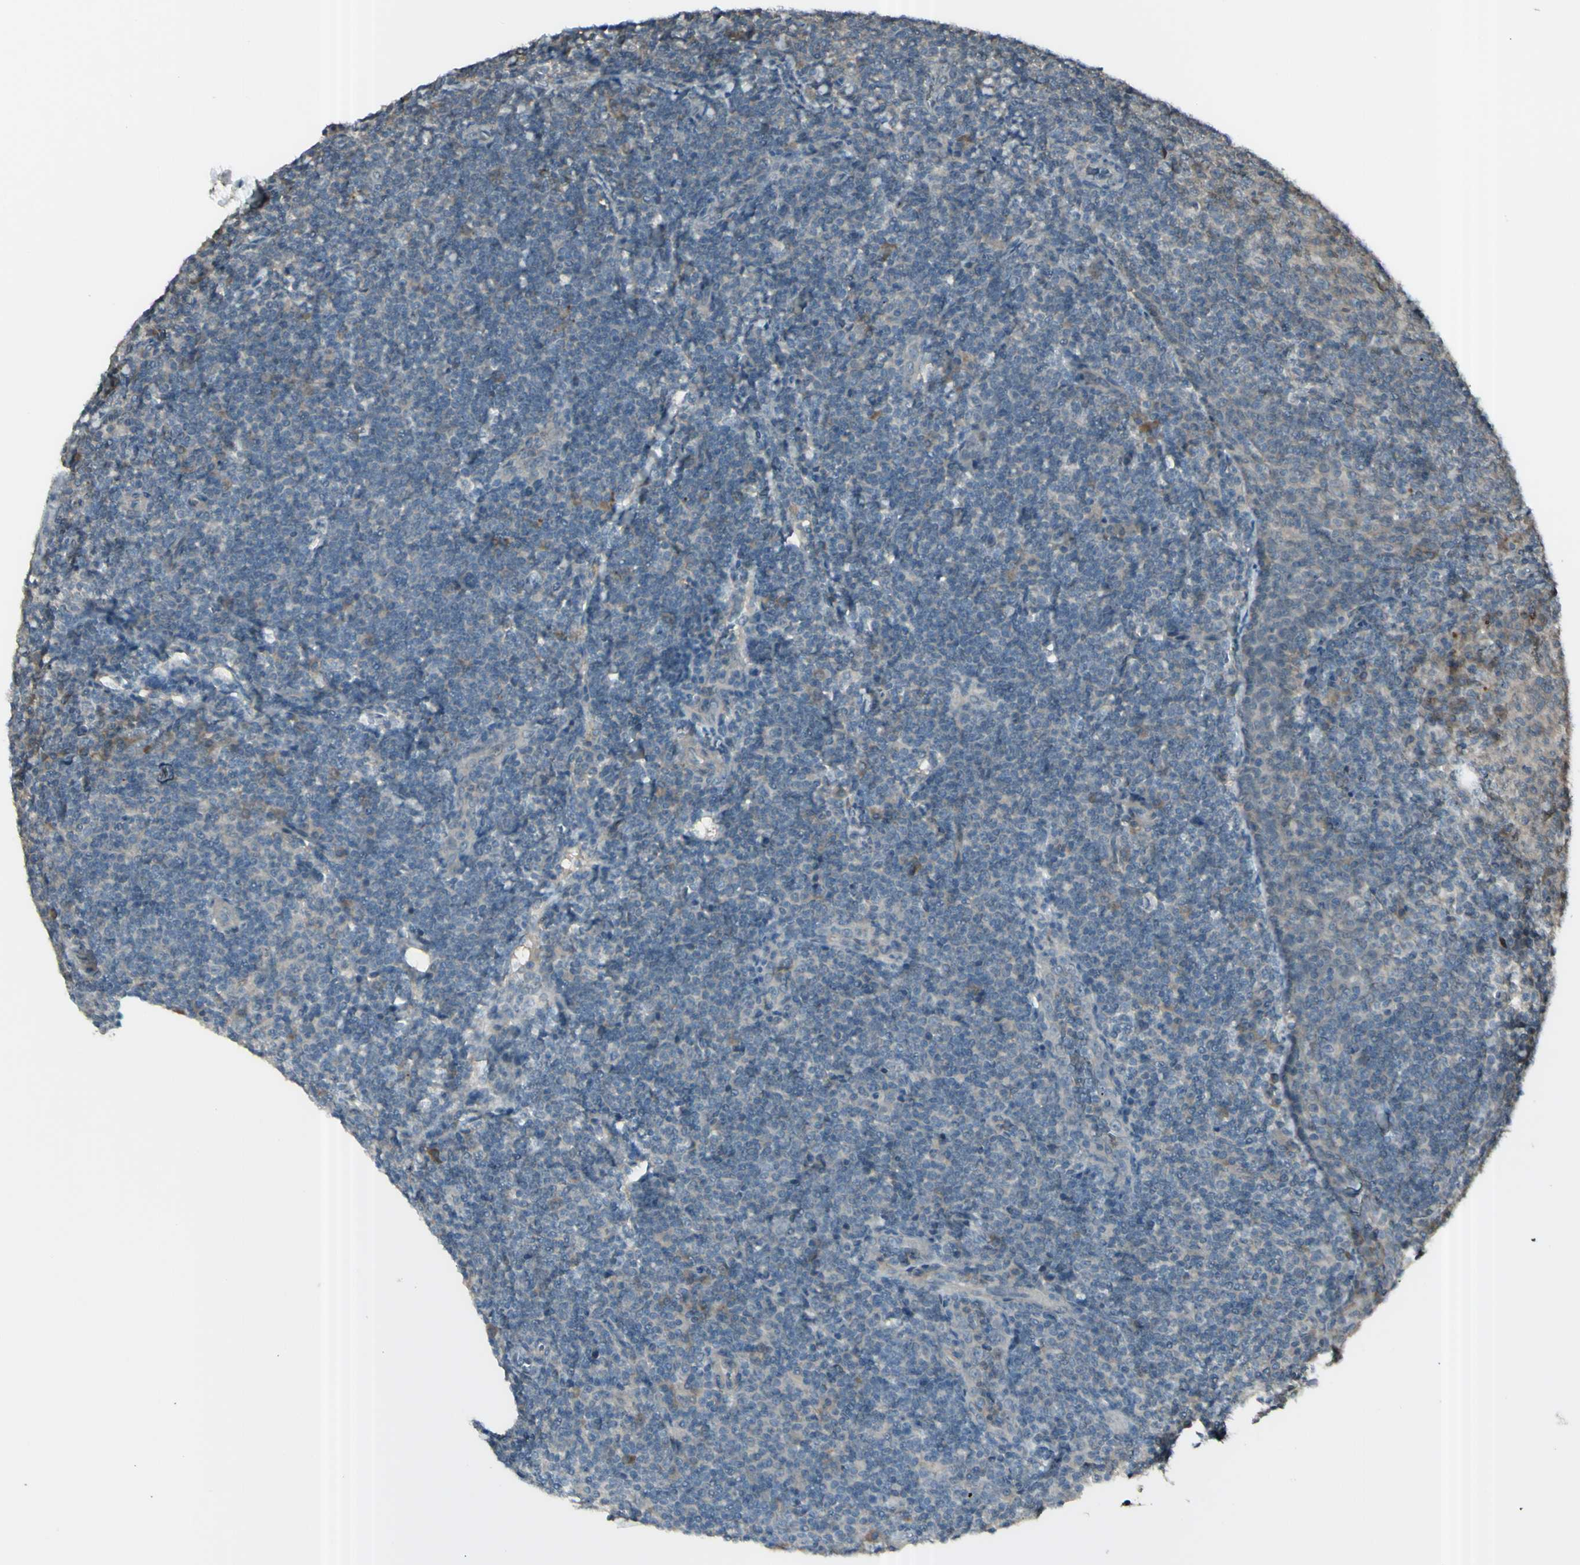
{"staining": {"intensity": "weak", "quantity": ">75%", "location": "cytoplasmic/membranous"}, "tissue": "tonsil", "cell_type": "Germinal center cells", "image_type": "normal", "snomed": [{"axis": "morphology", "description": "Normal tissue, NOS"}, {"axis": "topography", "description": "Tonsil"}], "caption": "The histopathology image shows a brown stain indicating the presence of a protein in the cytoplasmic/membranous of germinal center cells in tonsil.", "gene": "GNAS", "patient": {"sex": "male", "age": 31}}